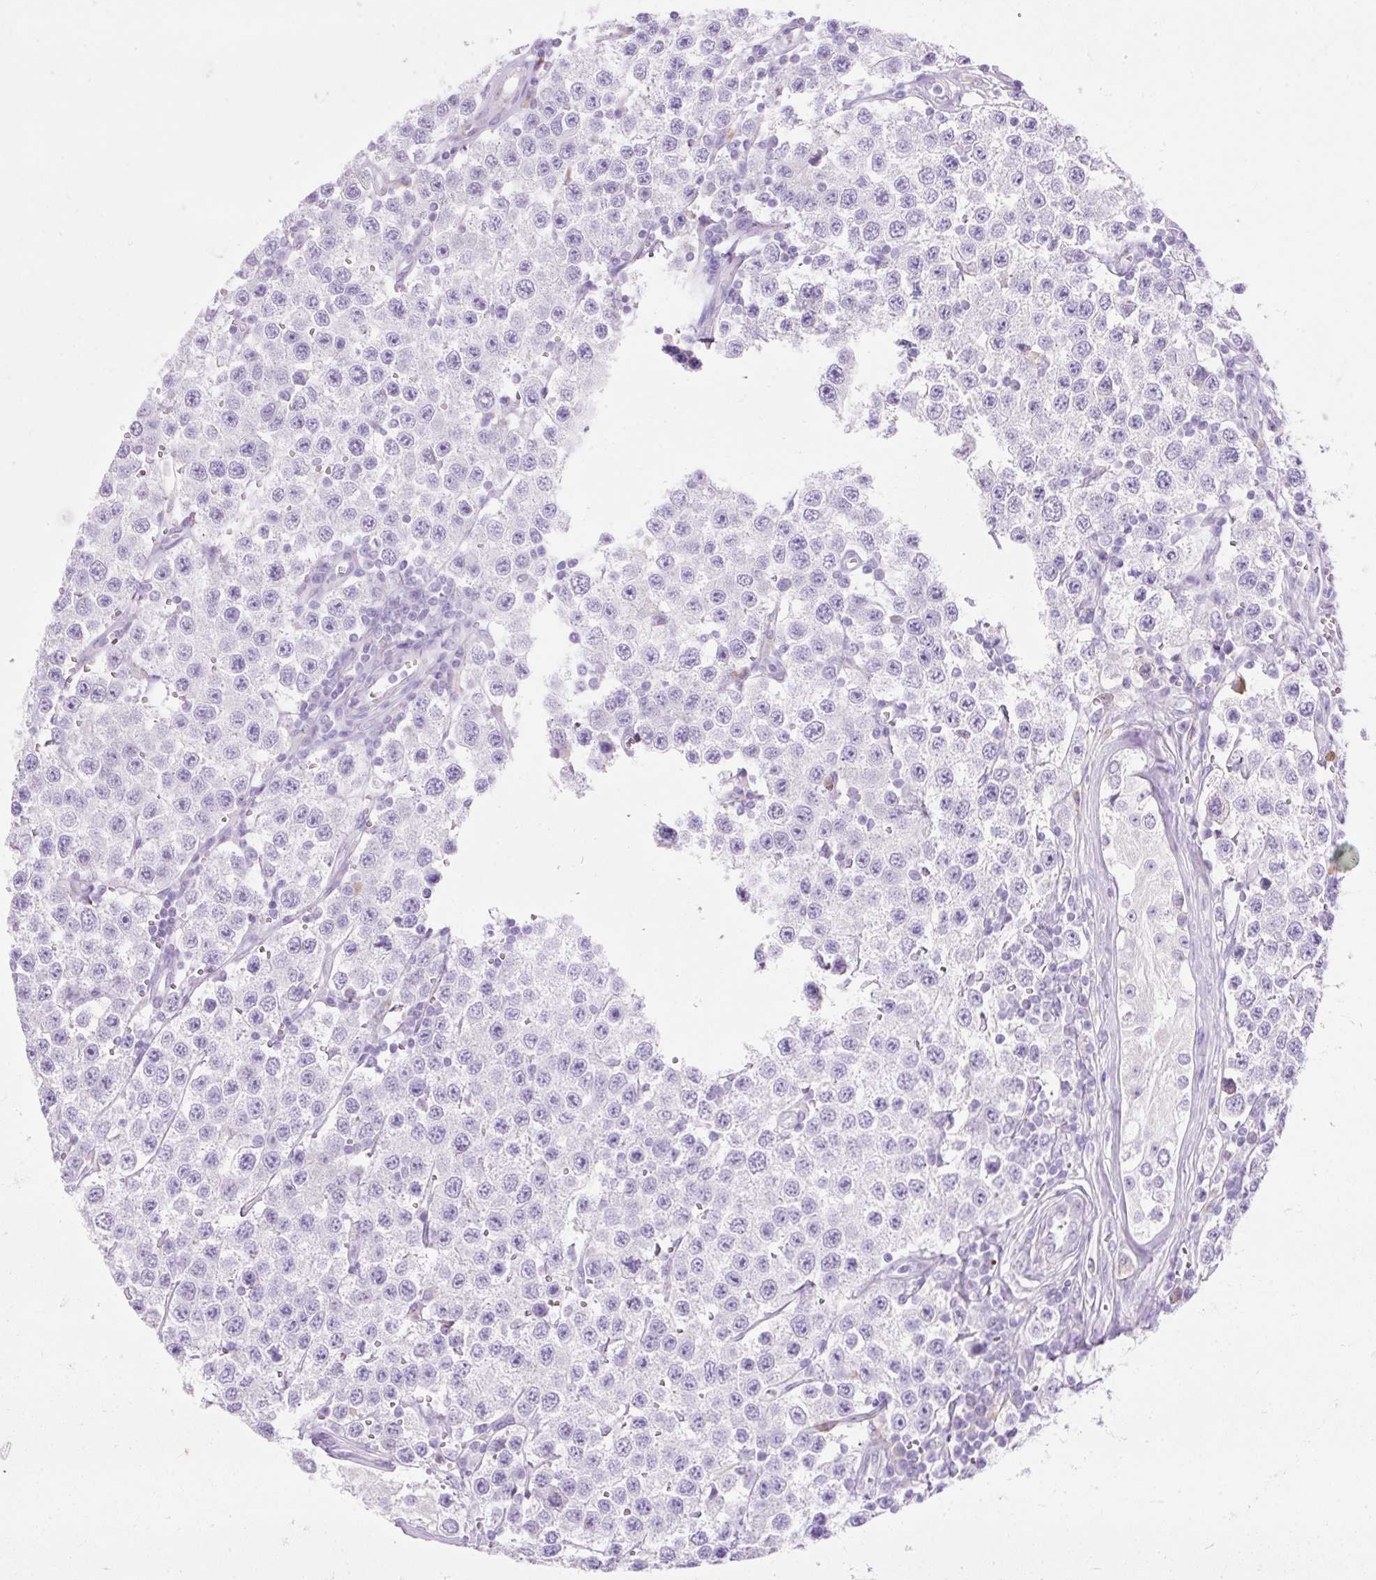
{"staining": {"intensity": "negative", "quantity": "none", "location": "none"}, "tissue": "testis cancer", "cell_type": "Tumor cells", "image_type": "cancer", "snomed": [{"axis": "morphology", "description": "Seminoma, NOS"}, {"axis": "topography", "description": "Testis"}], "caption": "Testis seminoma was stained to show a protein in brown. There is no significant staining in tumor cells.", "gene": "HEXB", "patient": {"sex": "male", "age": 34}}